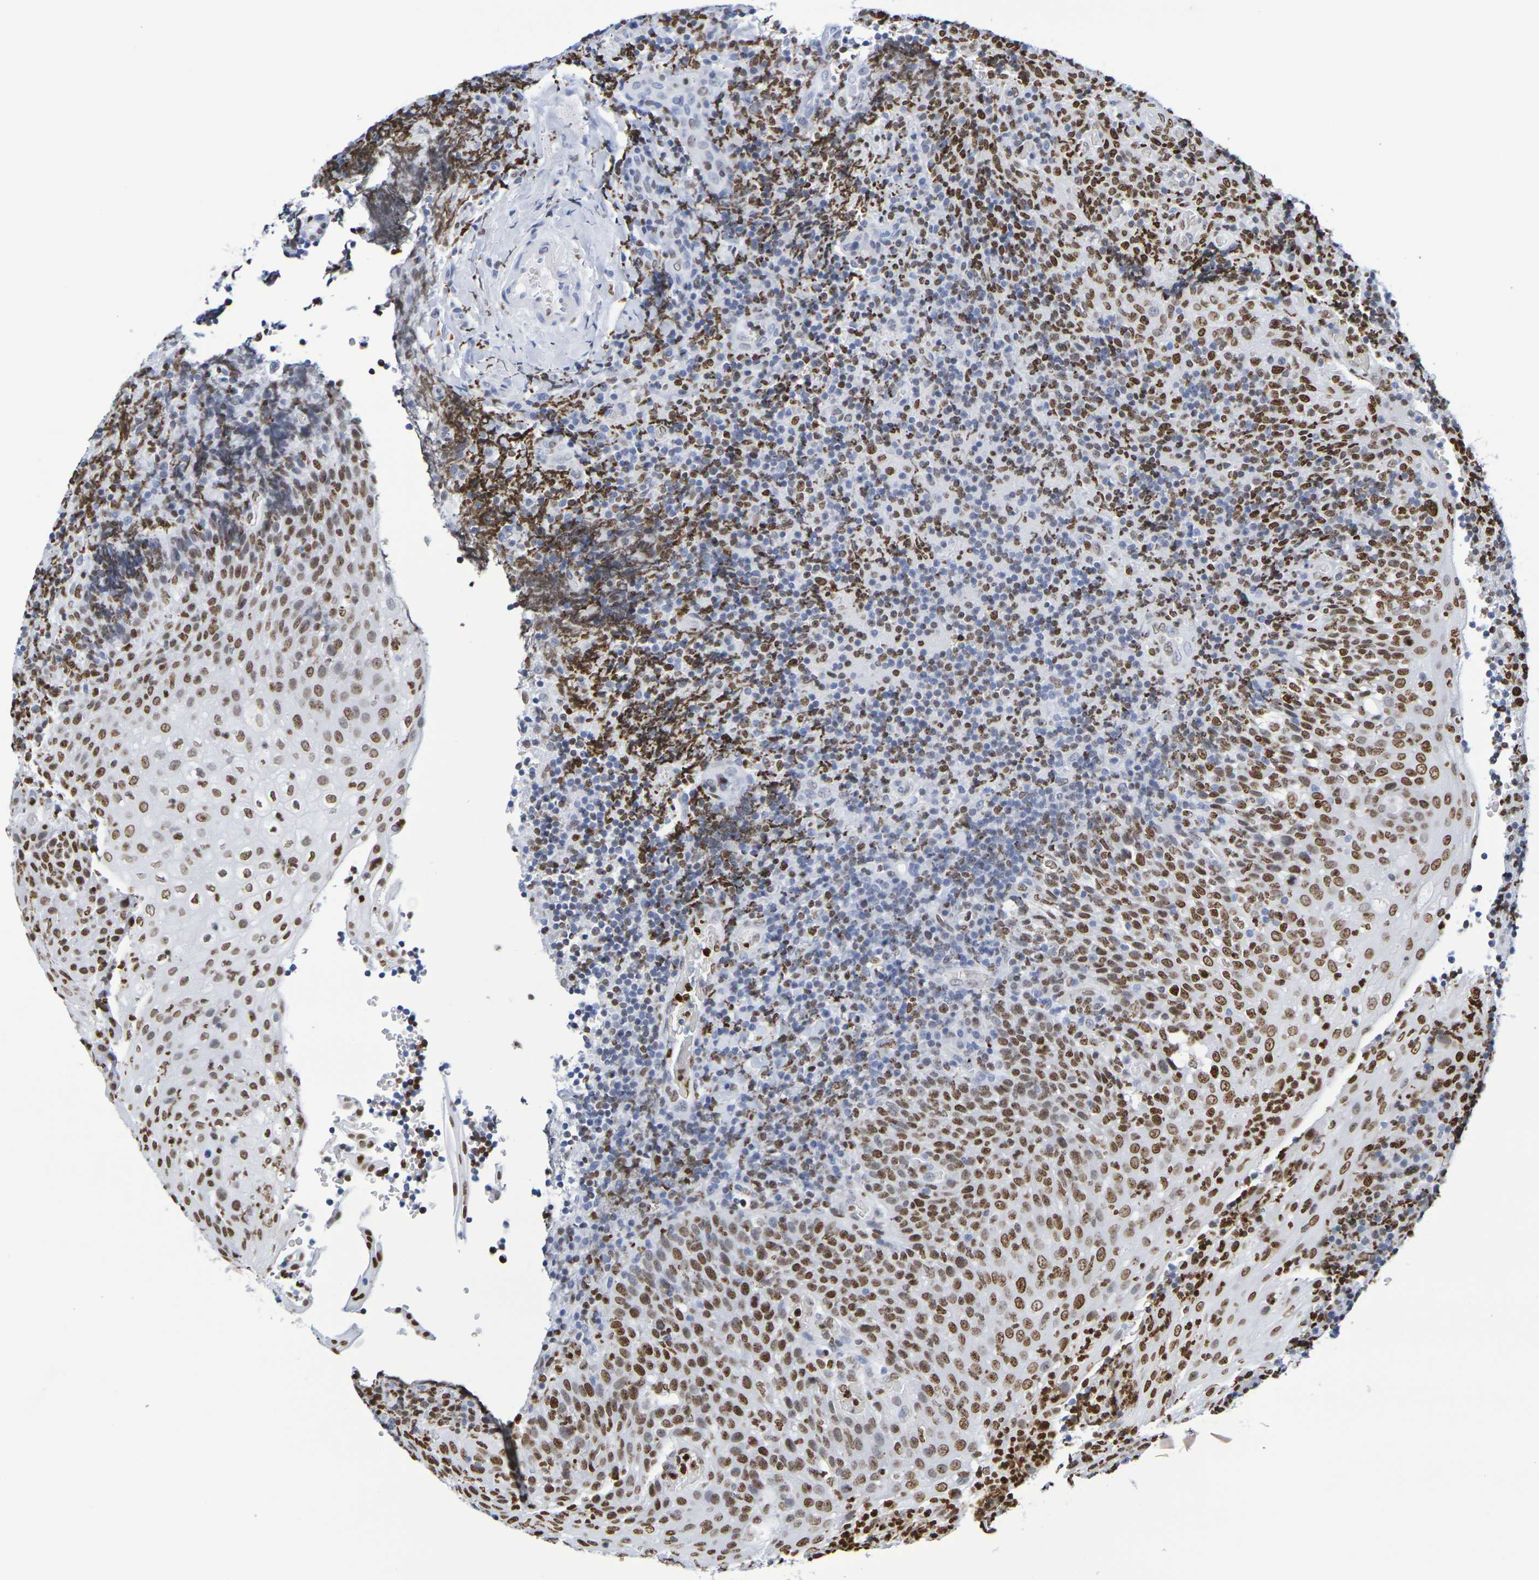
{"staining": {"intensity": "moderate", "quantity": "25%-75%", "location": "nuclear"}, "tissue": "lymphoma", "cell_type": "Tumor cells", "image_type": "cancer", "snomed": [{"axis": "morphology", "description": "Malignant lymphoma, non-Hodgkin's type, High grade"}, {"axis": "topography", "description": "Tonsil"}], "caption": "Moderate nuclear positivity is seen in about 25%-75% of tumor cells in malignant lymphoma, non-Hodgkin's type (high-grade).", "gene": "H1-5", "patient": {"sex": "female", "age": 36}}